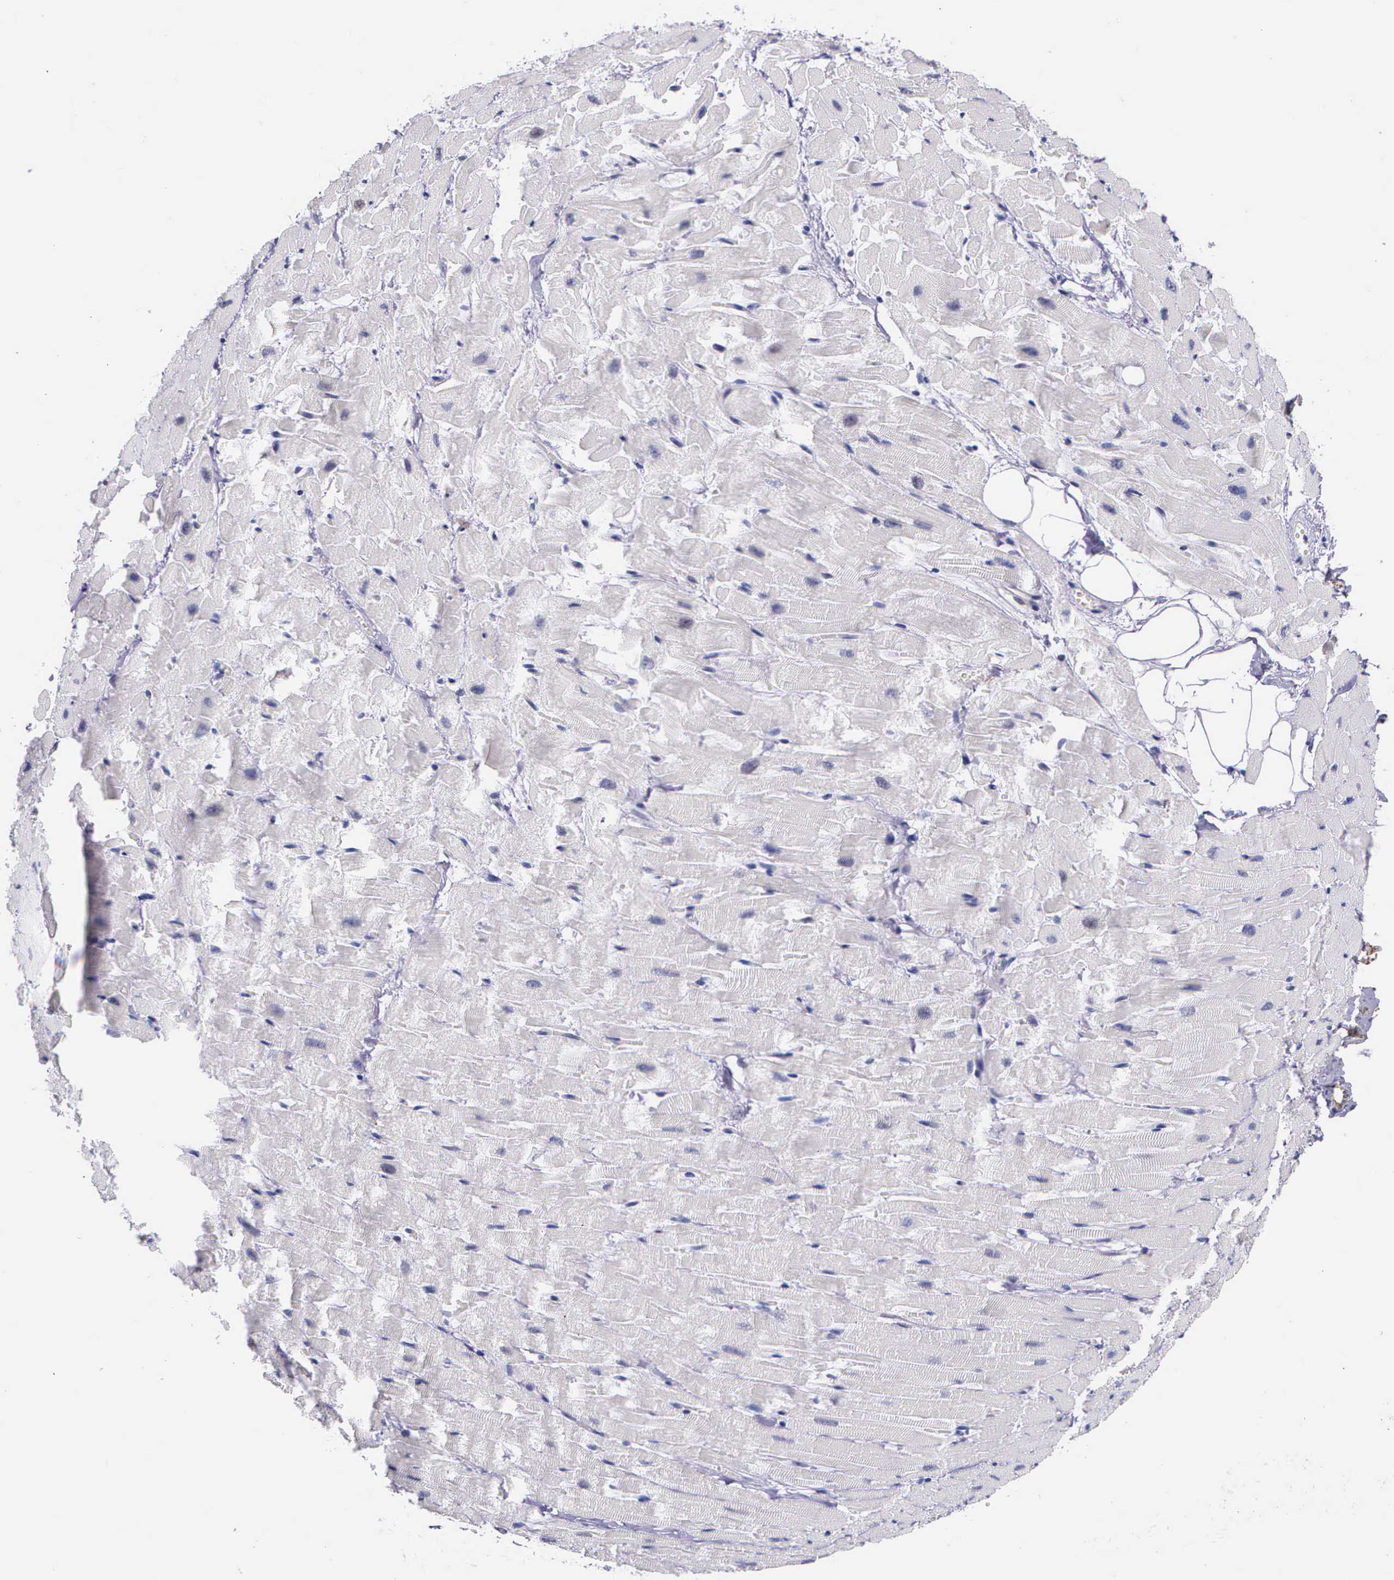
{"staining": {"intensity": "negative", "quantity": "none", "location": "none"}, "tissue": "heart muscle", "cell_type": "Cardiomyocytes", "image_type": "normal", "snomed": [{"axis": "morphology", "description": "Normal tissue, NOS"}, {"axis": "topography", "description": "Heart"}], "caption": "IHC micrograph of unremarkable human heart muscle stained for a protein (brown), which exhibits no positivity in cardiomyocytes.", "gene": "AHNAK2", "patient": {"sex": "female", "age": 19}}